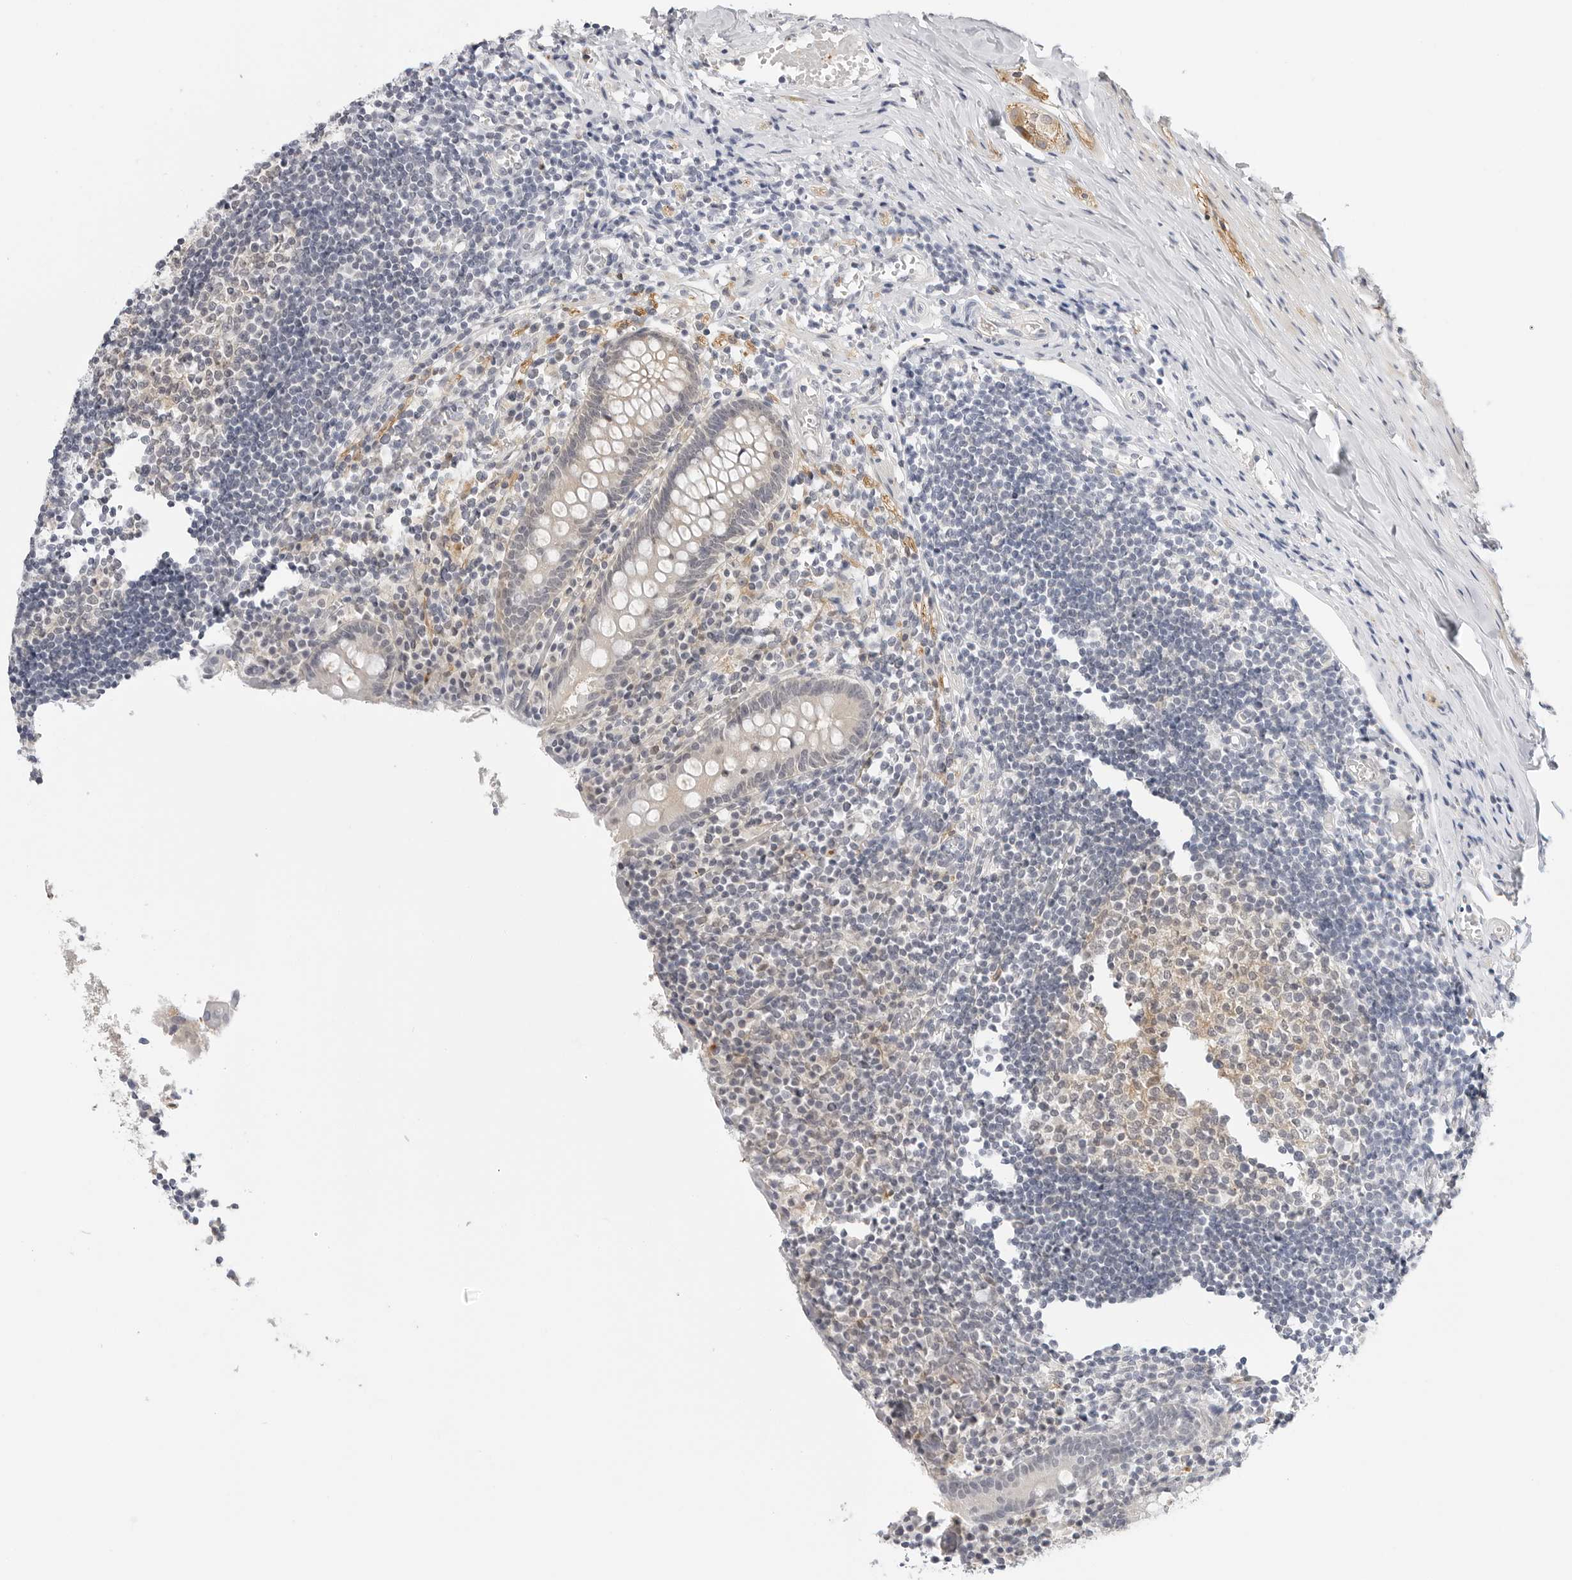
{"staining": {"intensity": "moderate", "quantity": ">75%", "location": "cytoplasmic/membranous"}, "tissue": "appendix", "cell_type": "Glandular cells", "image_type": "normal", "snomed": [{"axis": "morphology", "description": "Normal tissue, NOS"}, {"axis": "topography", "description": "Appendix"}], "caption": "High-power microscopy captured an immunohistochemistry (IHC) photomicrograph of unremarkable appendix, revealing moderate cytoplasmic/membranous positivity in about >75% of glandular cells.", "gene": "MAP2K5", "patient": {"sex": "female", "age": 17}}